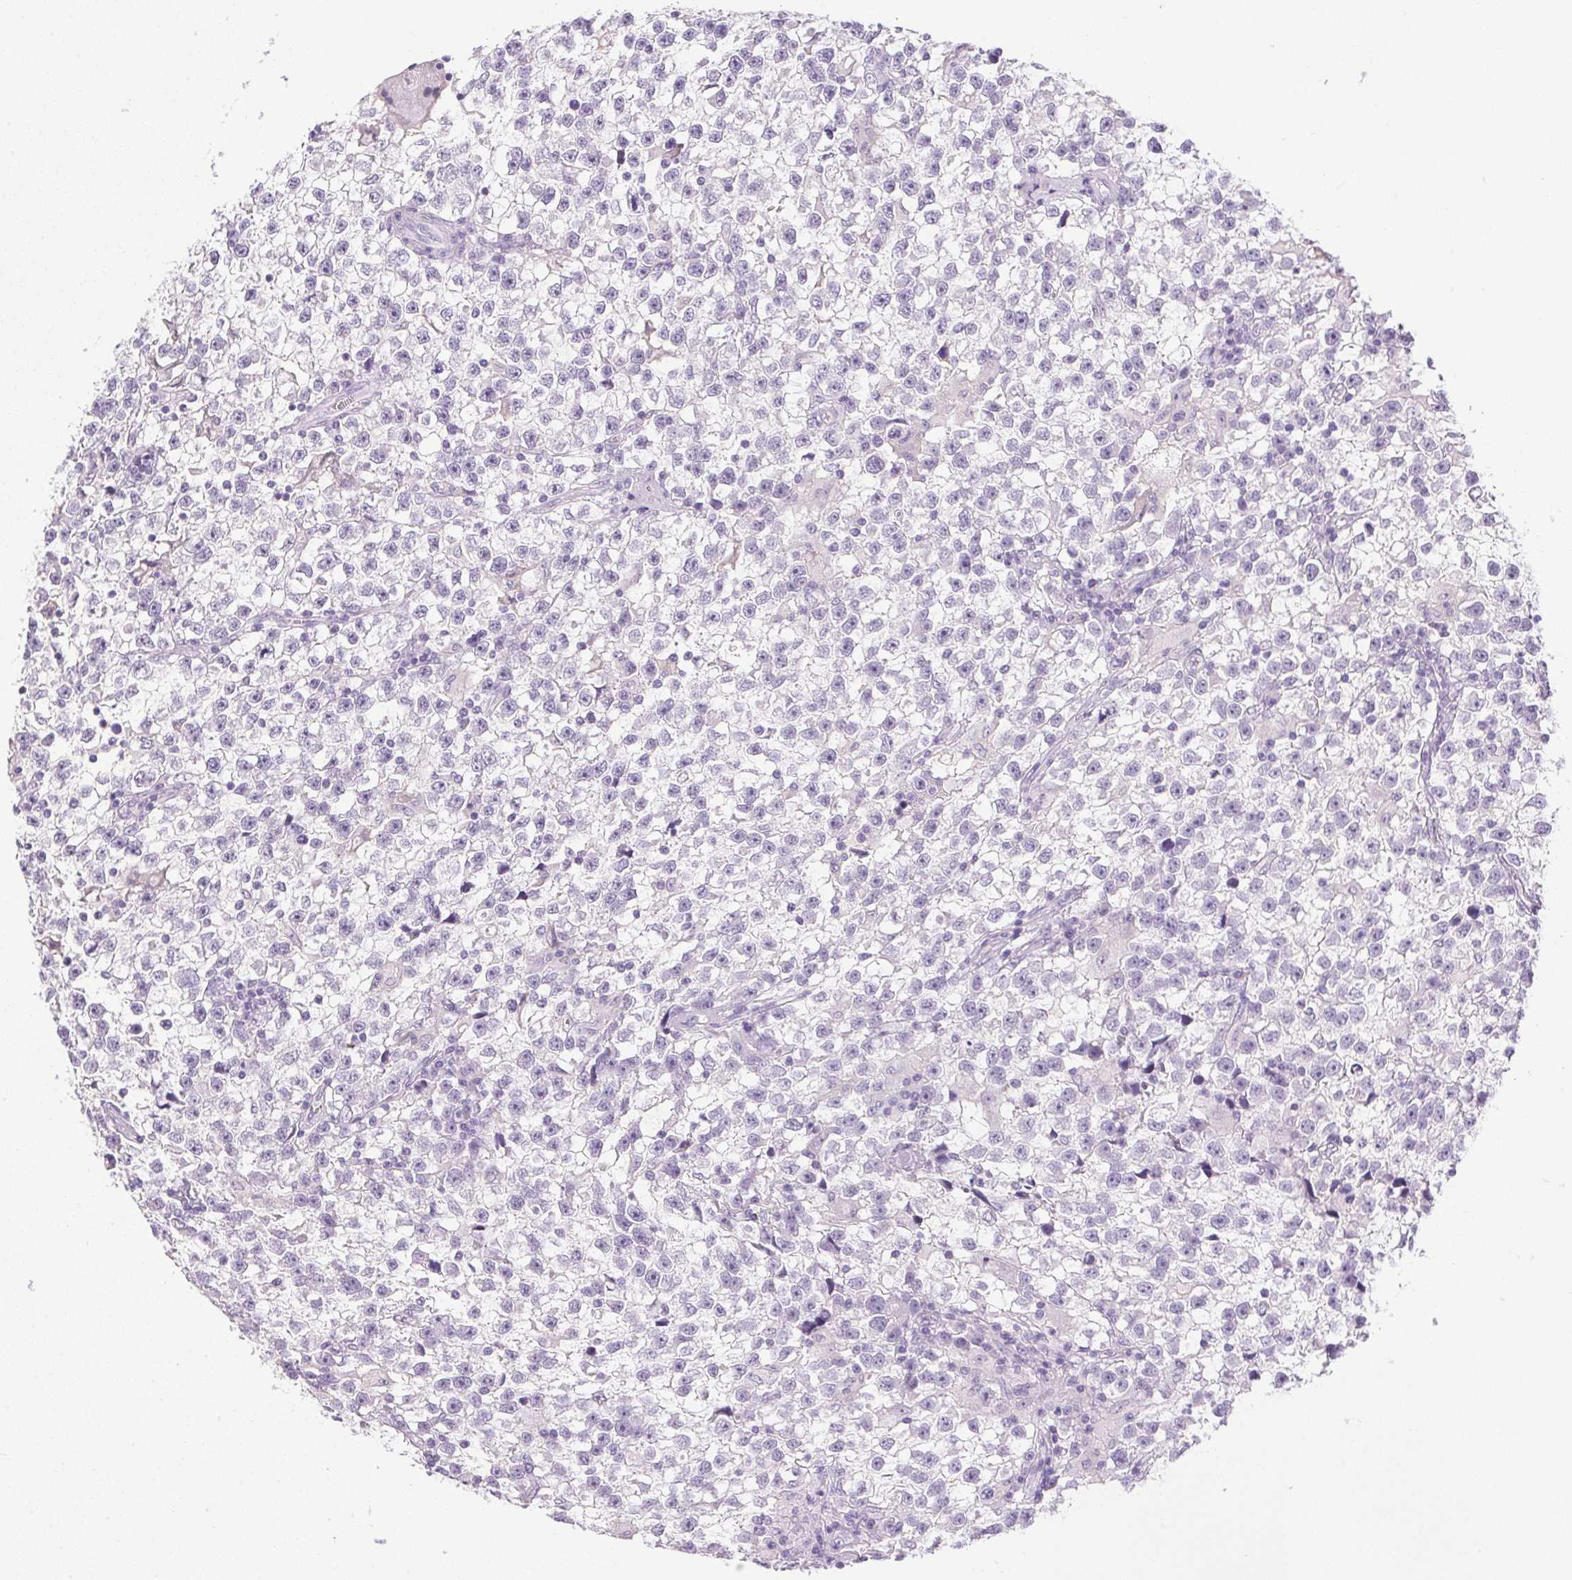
{"staining": {"intensity": "negative", "quantity": "none", "location": "none"}, "tissue": "testis cancer", "cell_type": "Tumor cells", "image_type": "cancer", "snomed": [{"axis": "morphology", "description": "Seminoma, NOS"}, {"axis": "topography", "description": "Testis"}], "caption": "High power microscopy image of an immunohistochemistry image of testis cancer (seminoma), revealing no significant positivity in tumor cells.", "gene": "PRL", "patient": {"sex": "male", "age": 31}}